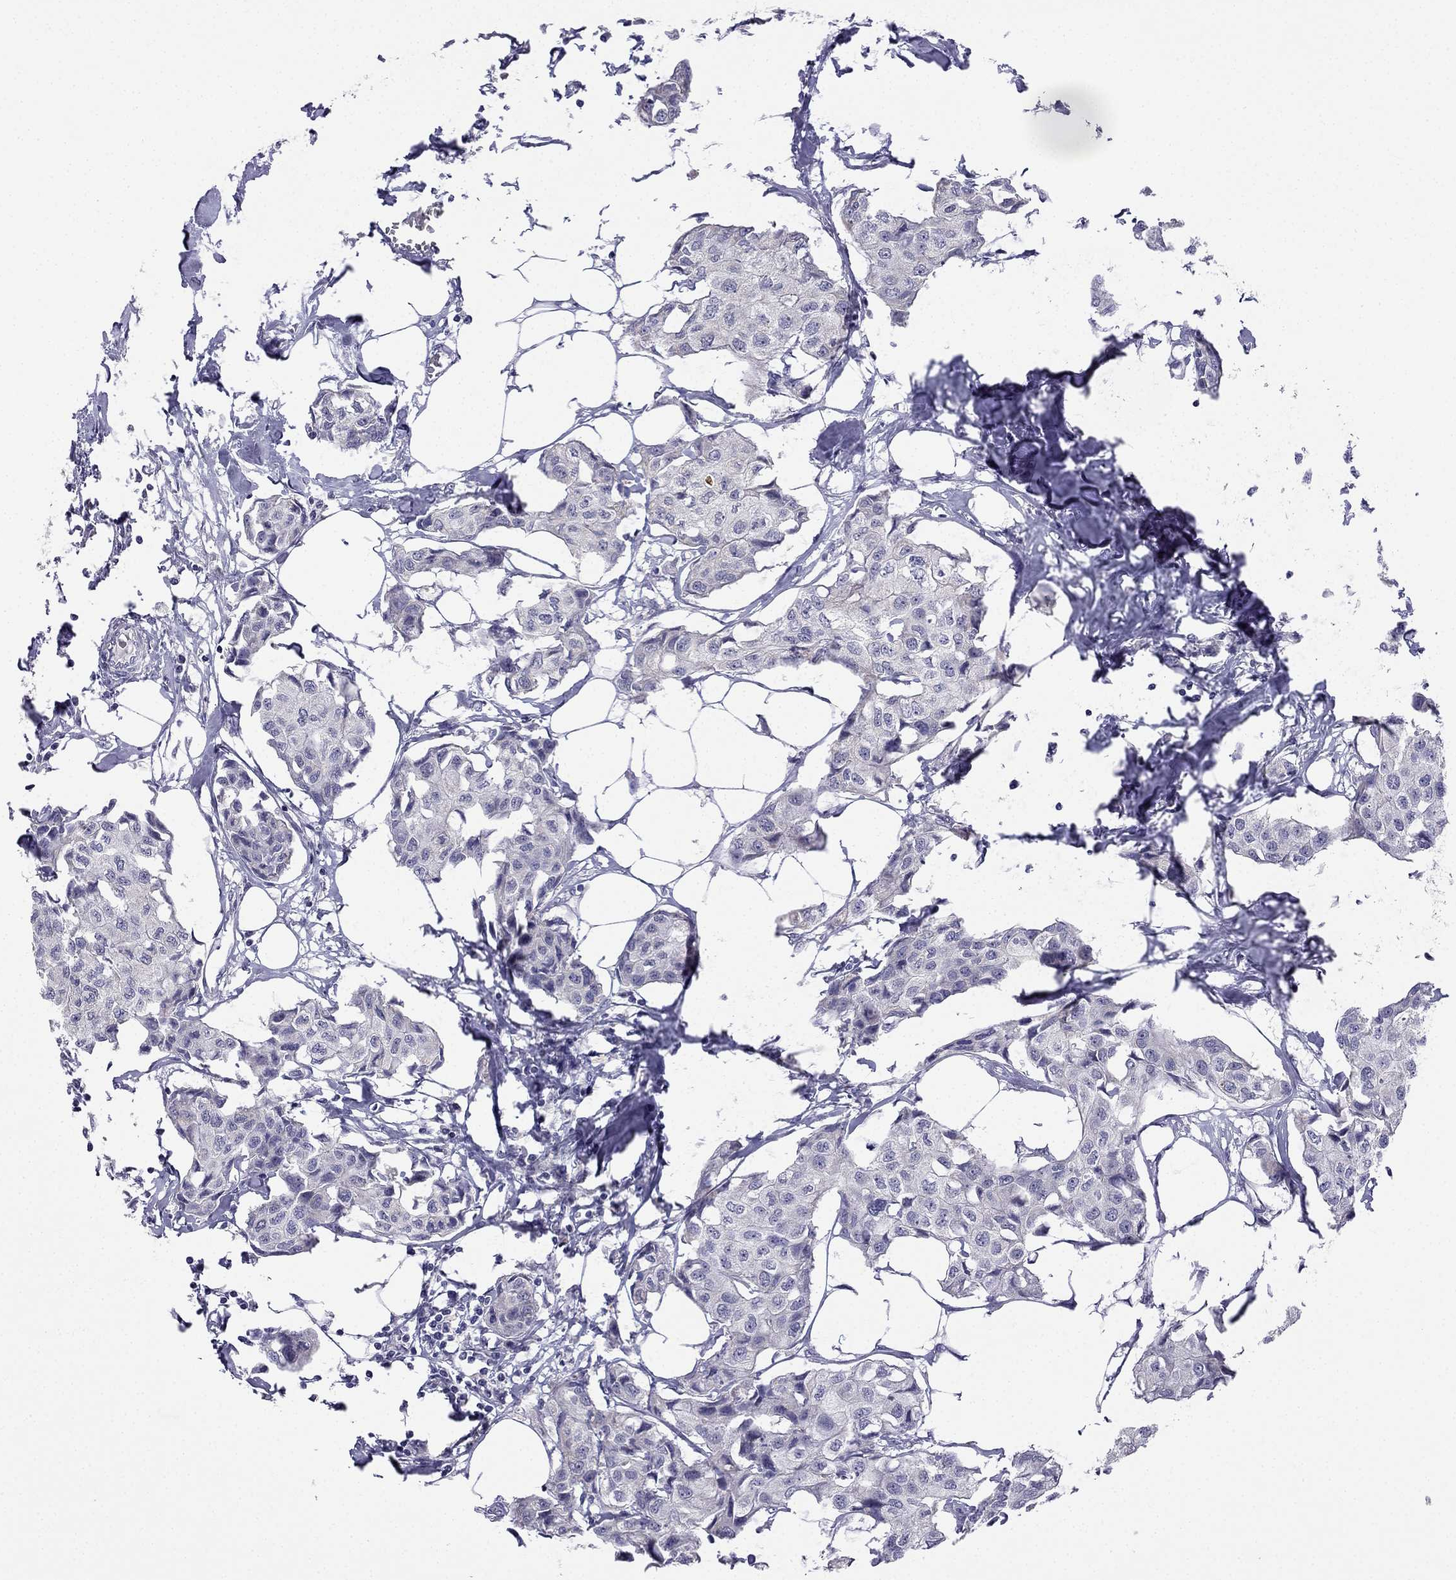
{"staining": {"intensity": "negative", "quantity": "none", "location": "none"}, "tissue": "breast cancer", "cell_type": "Tumor cells", "image_type": "cancer", "snomed": [{"axis": "morphology", "description": "Duct carcinoma"}, {"axis": "topography", "description": "Breast"}], "caption": "The histopathology image reveals no staining of tumor cells in breast cancer. The staining was performed using DAB to visualize the protein expression in brown, while the nuclei were stained in blue with hematoxylin (Magnification: 20x).", "gene": "C5orf49", "patient": {"sex": "female", "age": 80}}